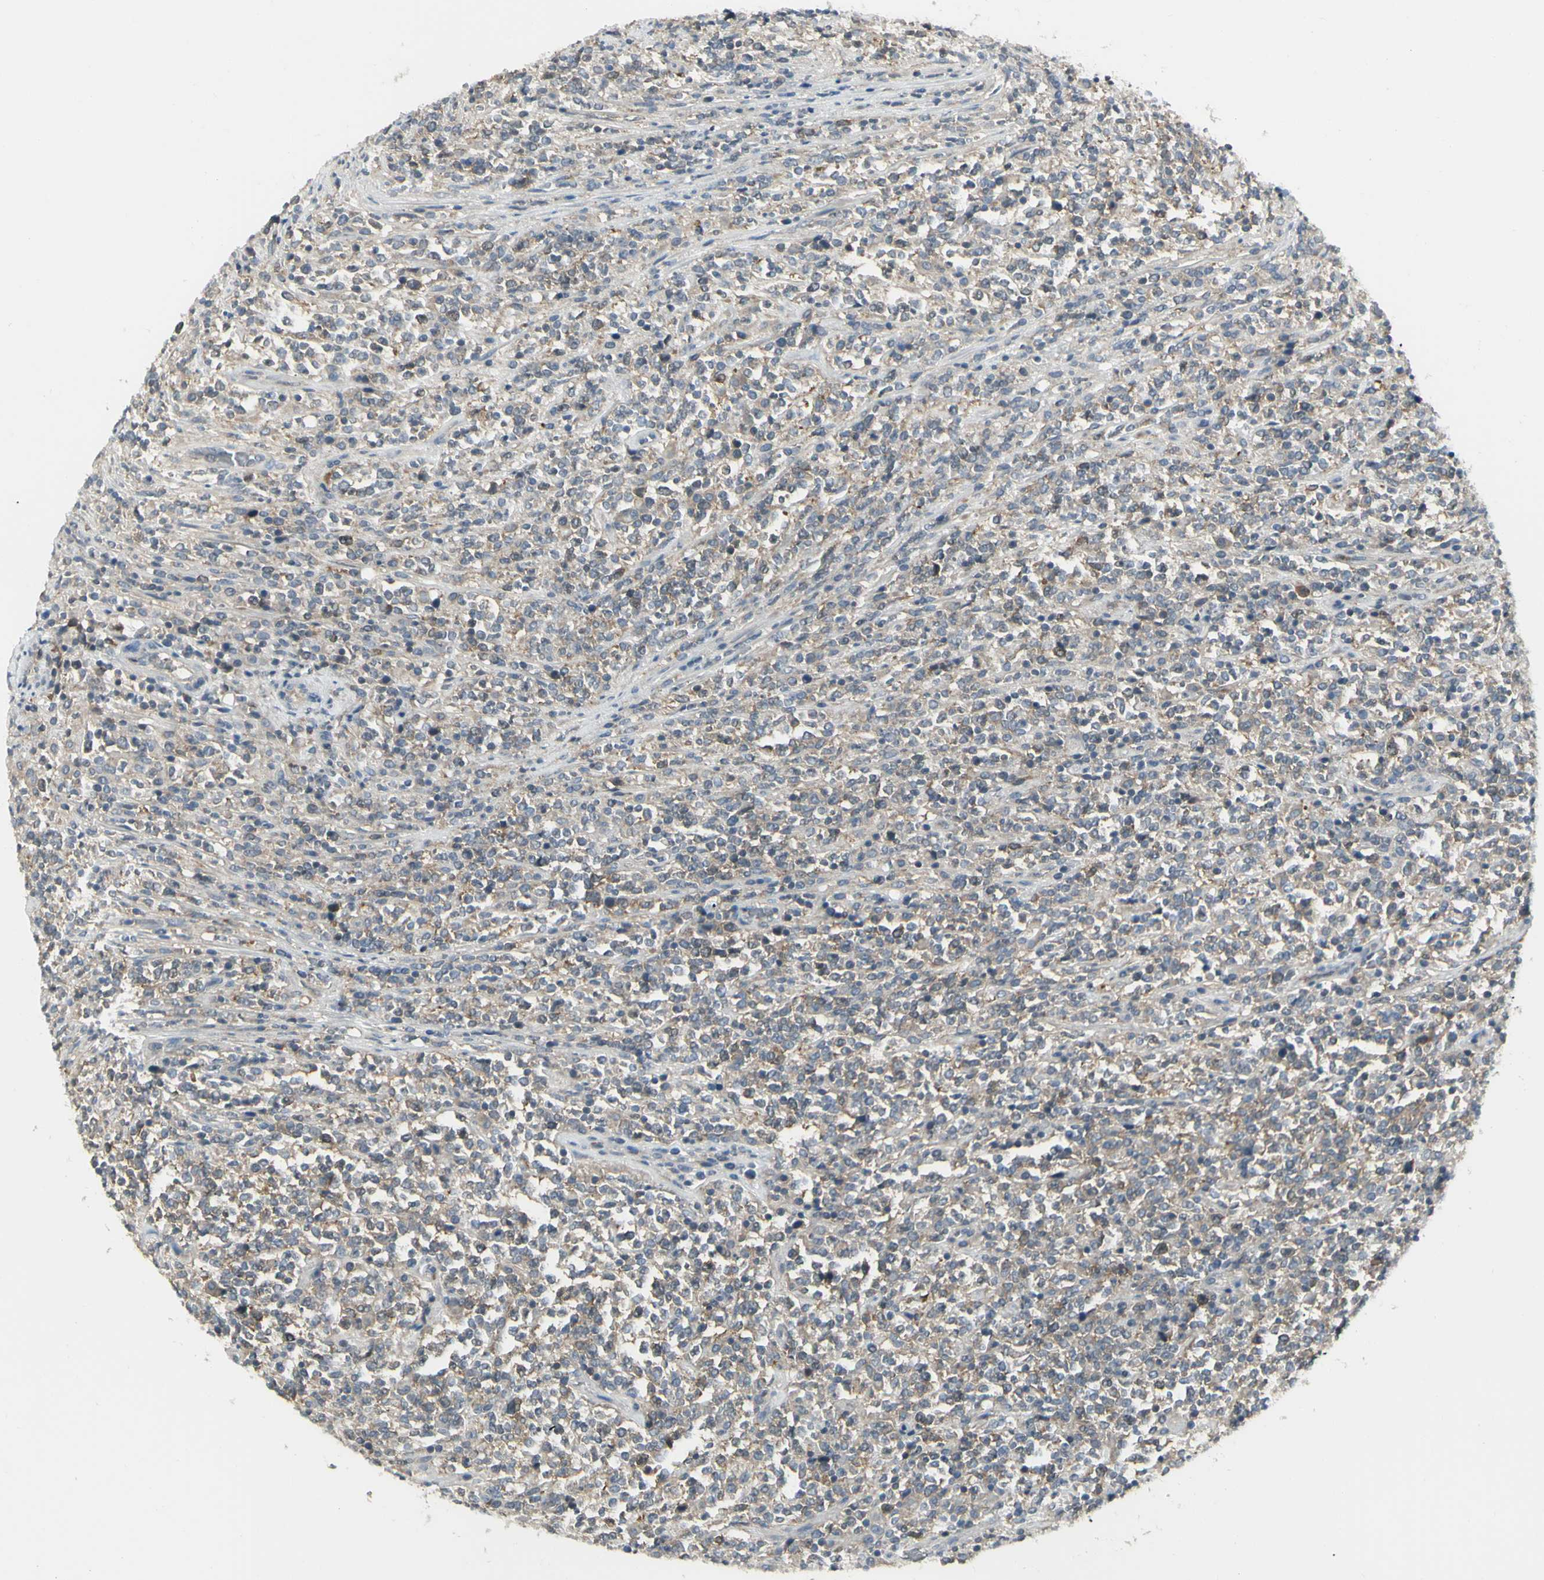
{"staining": {"intensity": "weak", "quantity": ">75%", "location": "cytoplasmic/membranous"}, "tissue": "lymphoma", "cell_type": "Tumor cells", "image_type": "cancer", "snomed": [{"axis": "morphology", "description": "Malignant lymphoma, non-Hodgkin's type, High grade"}, {"axis": "topography", "description": "Soft tissue"}], "caption": "A high-resolution photomicrograph shows immunohistochemistry staining of lymphoma, which exhibits weak cytoplasmic/membranous staining in approximately >75% of tumor cells.", "gene": "CCNB2", "patient": {"sex": "male", "age": 18}}